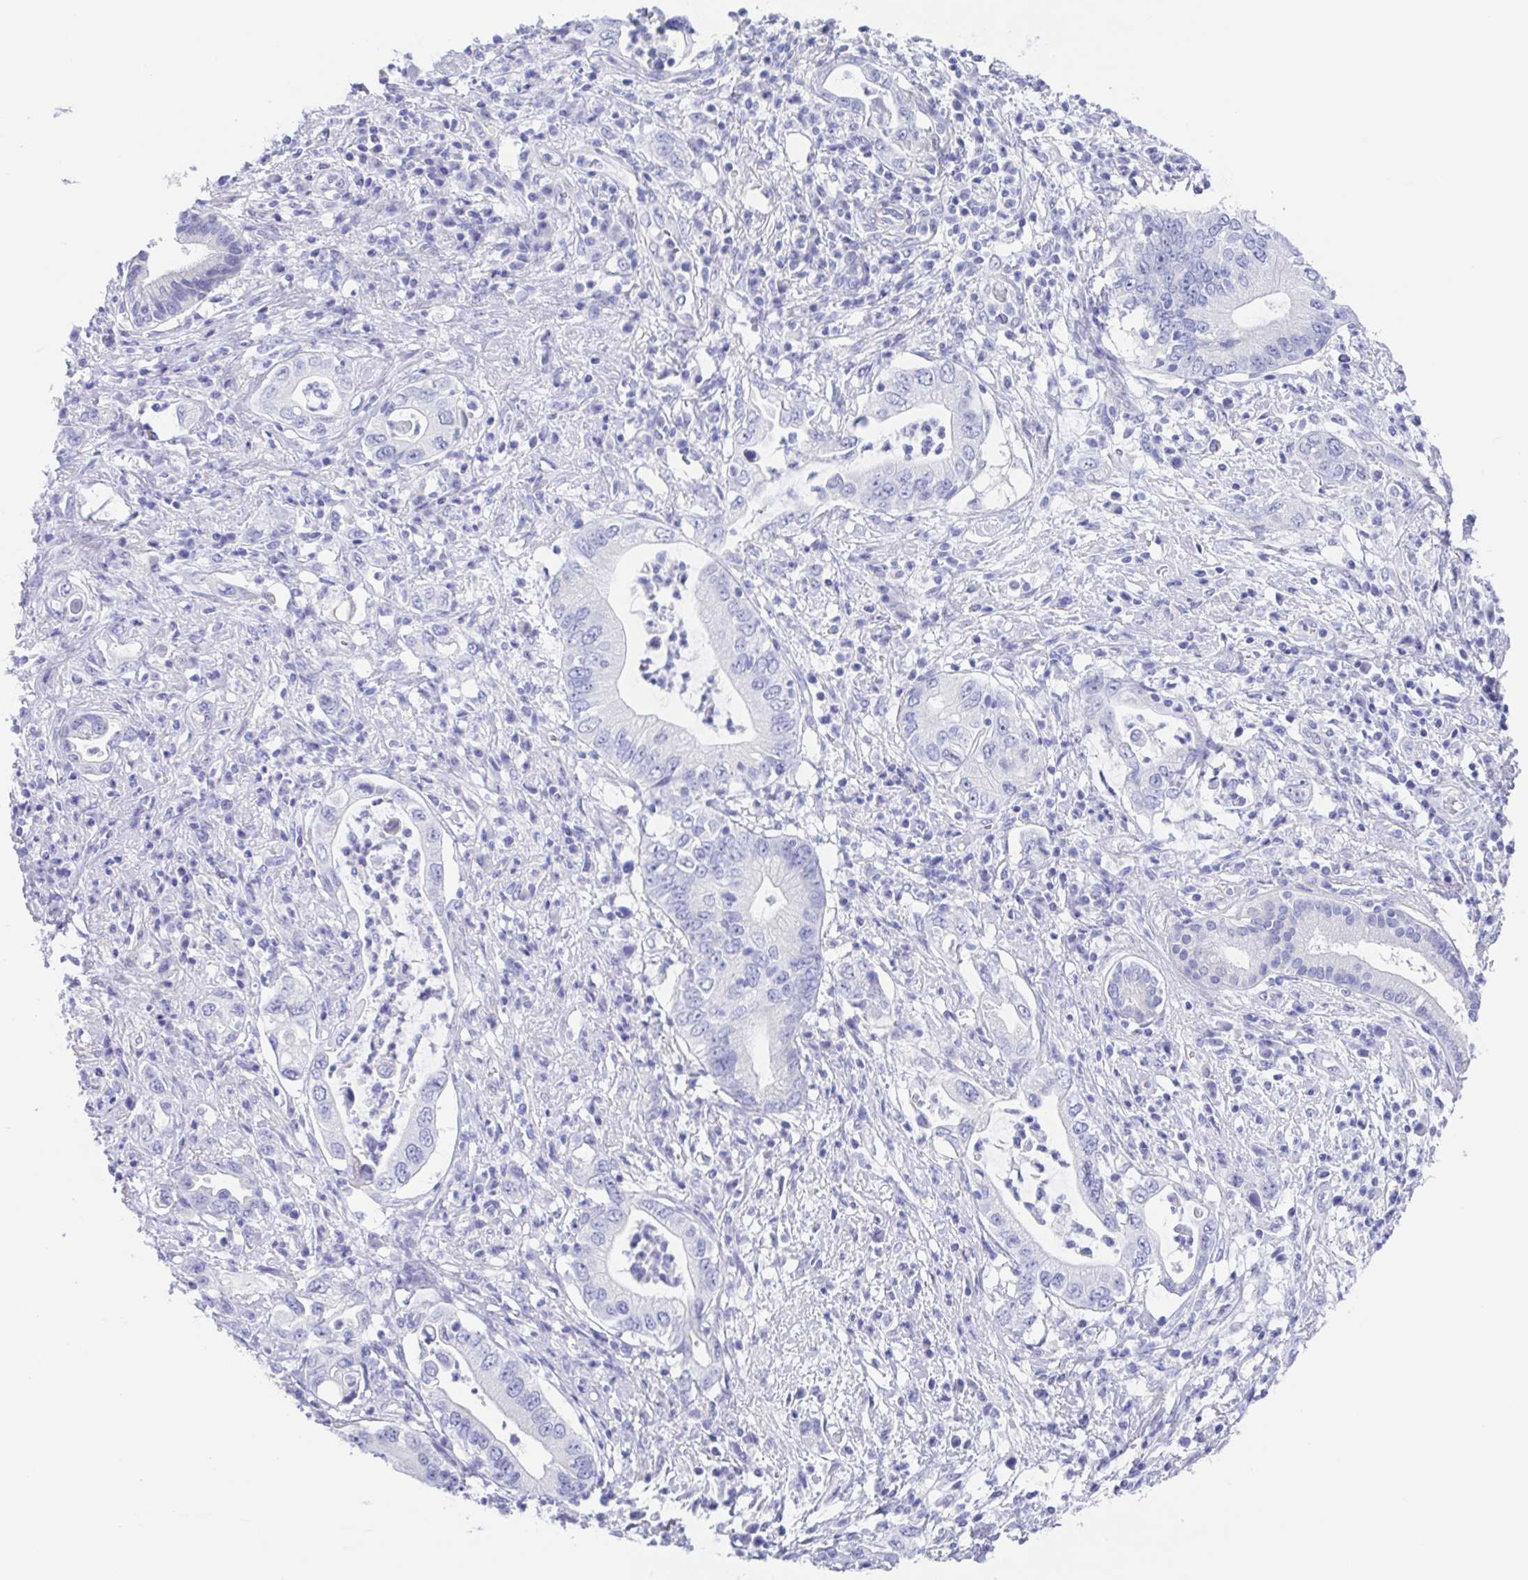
{"staining": {"intensity": "negative", "quantity": "none", "location": "none"}, "tissue": "pancreatic cancer", "cell_type": "Tumor cells", "image_type": "cancer", "snomed": [{"axis": "morphology", "description": "Adenocarcinoma, NOS"}, {"axis": "topography", "description": "Pancreas"}], "caption": "Immunohistochemical staining of human pancreatic cancer demonstrates no significant expression in tumor cells.", "gene": "MUCL3", "patient": {"sex": "female", "age": 72}}